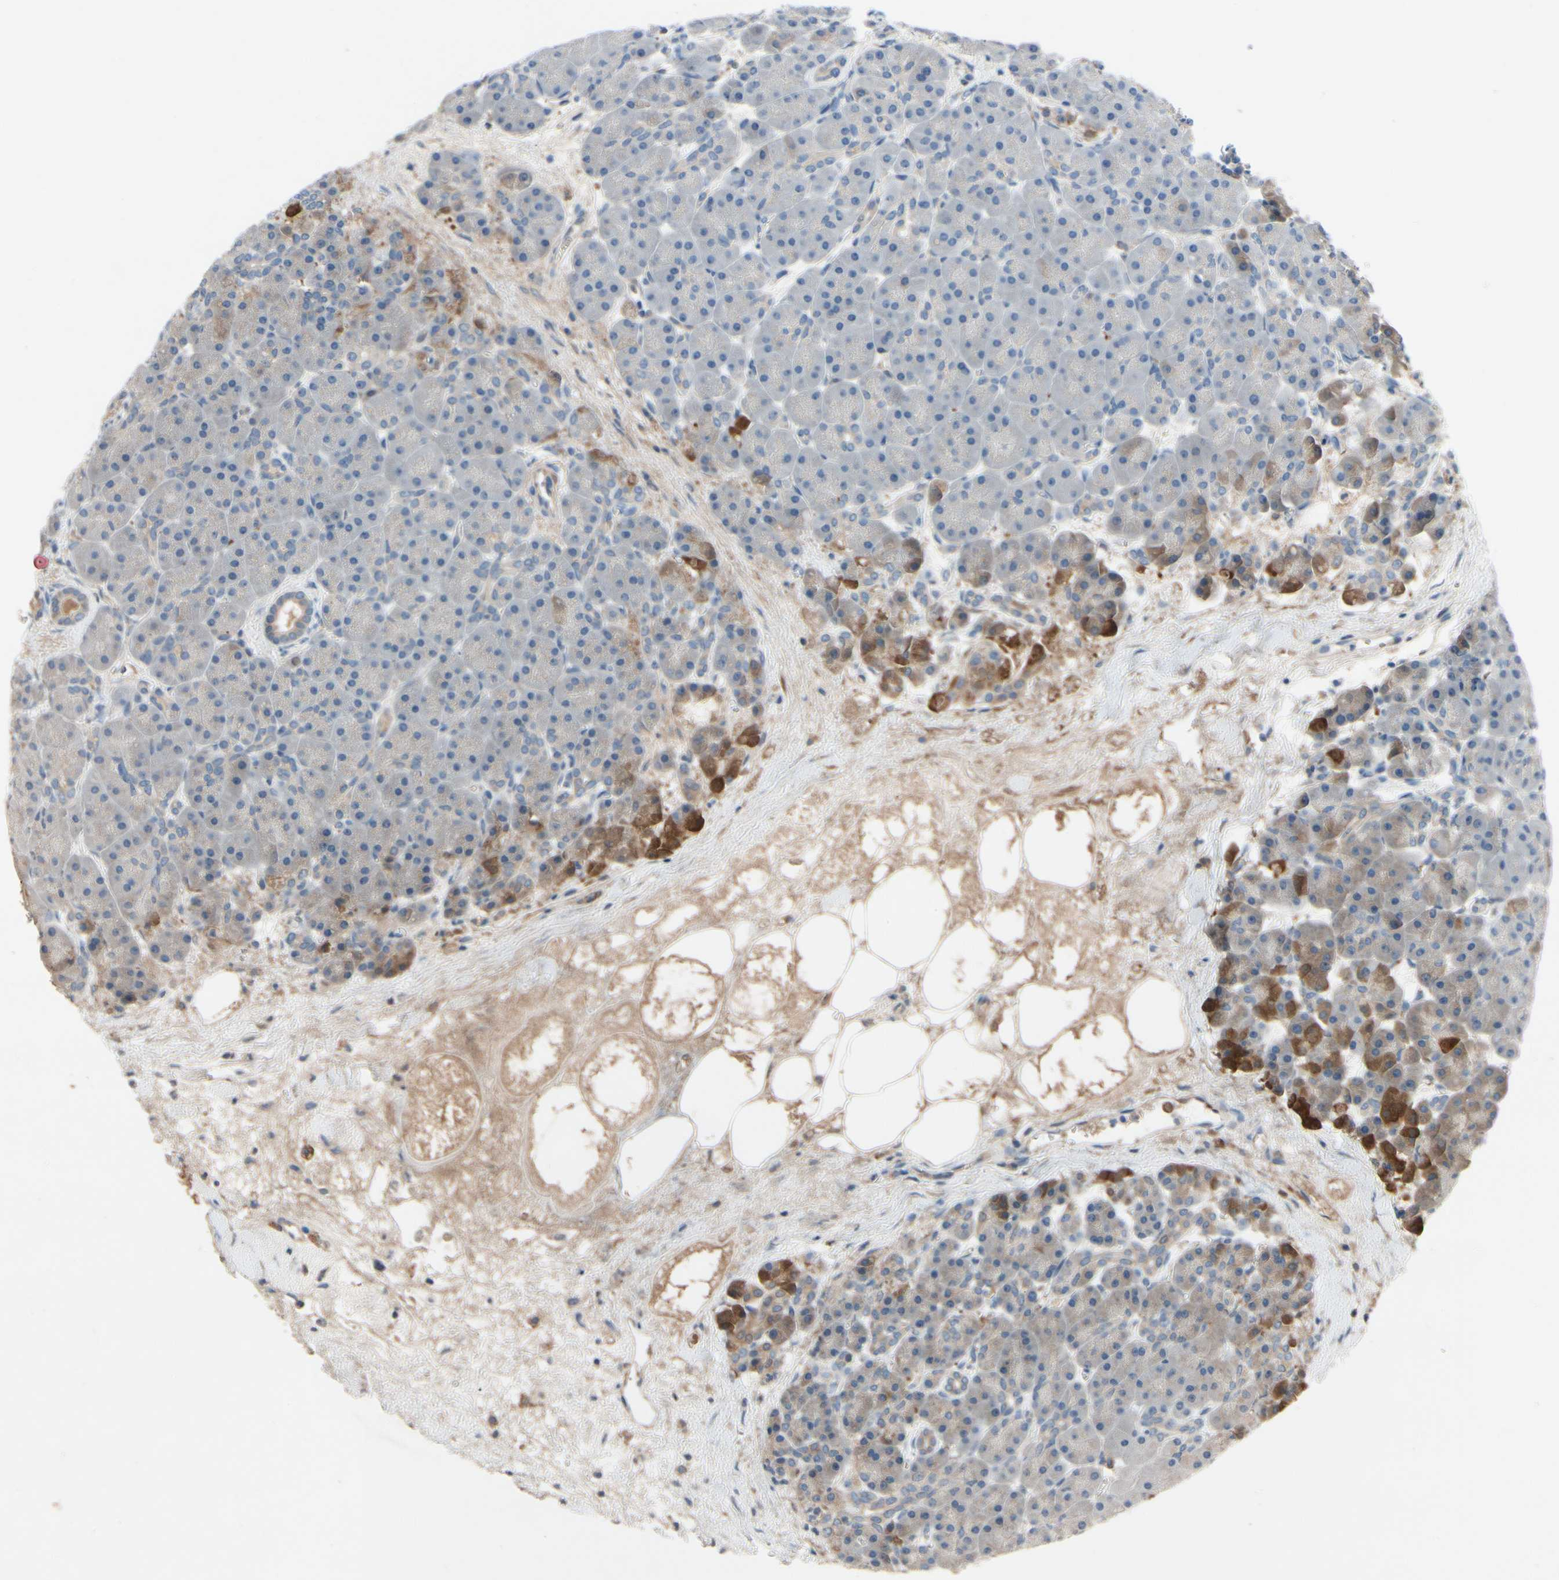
{"staining": {"intensity": "weak", "quantity": "25%-75%", "location": "cytoplasmic/membranous"}, "tissue": "pancreas", "cell_type": "Exocrine glandular cells", "image_type": "normal", "snomed": [{"axis": "morphology", "description": "Normal tissue, NOS"}, {"axis": "topography", "description": "Pancreas"}], "caption": "A micrograph of pancreas stained for a protein demonstrates weak cytoplasmic/membranous brown staining in exocrine glandular cells.", "gene": "IL1RL1", "patient": {"sex": "male", "age": 66}}